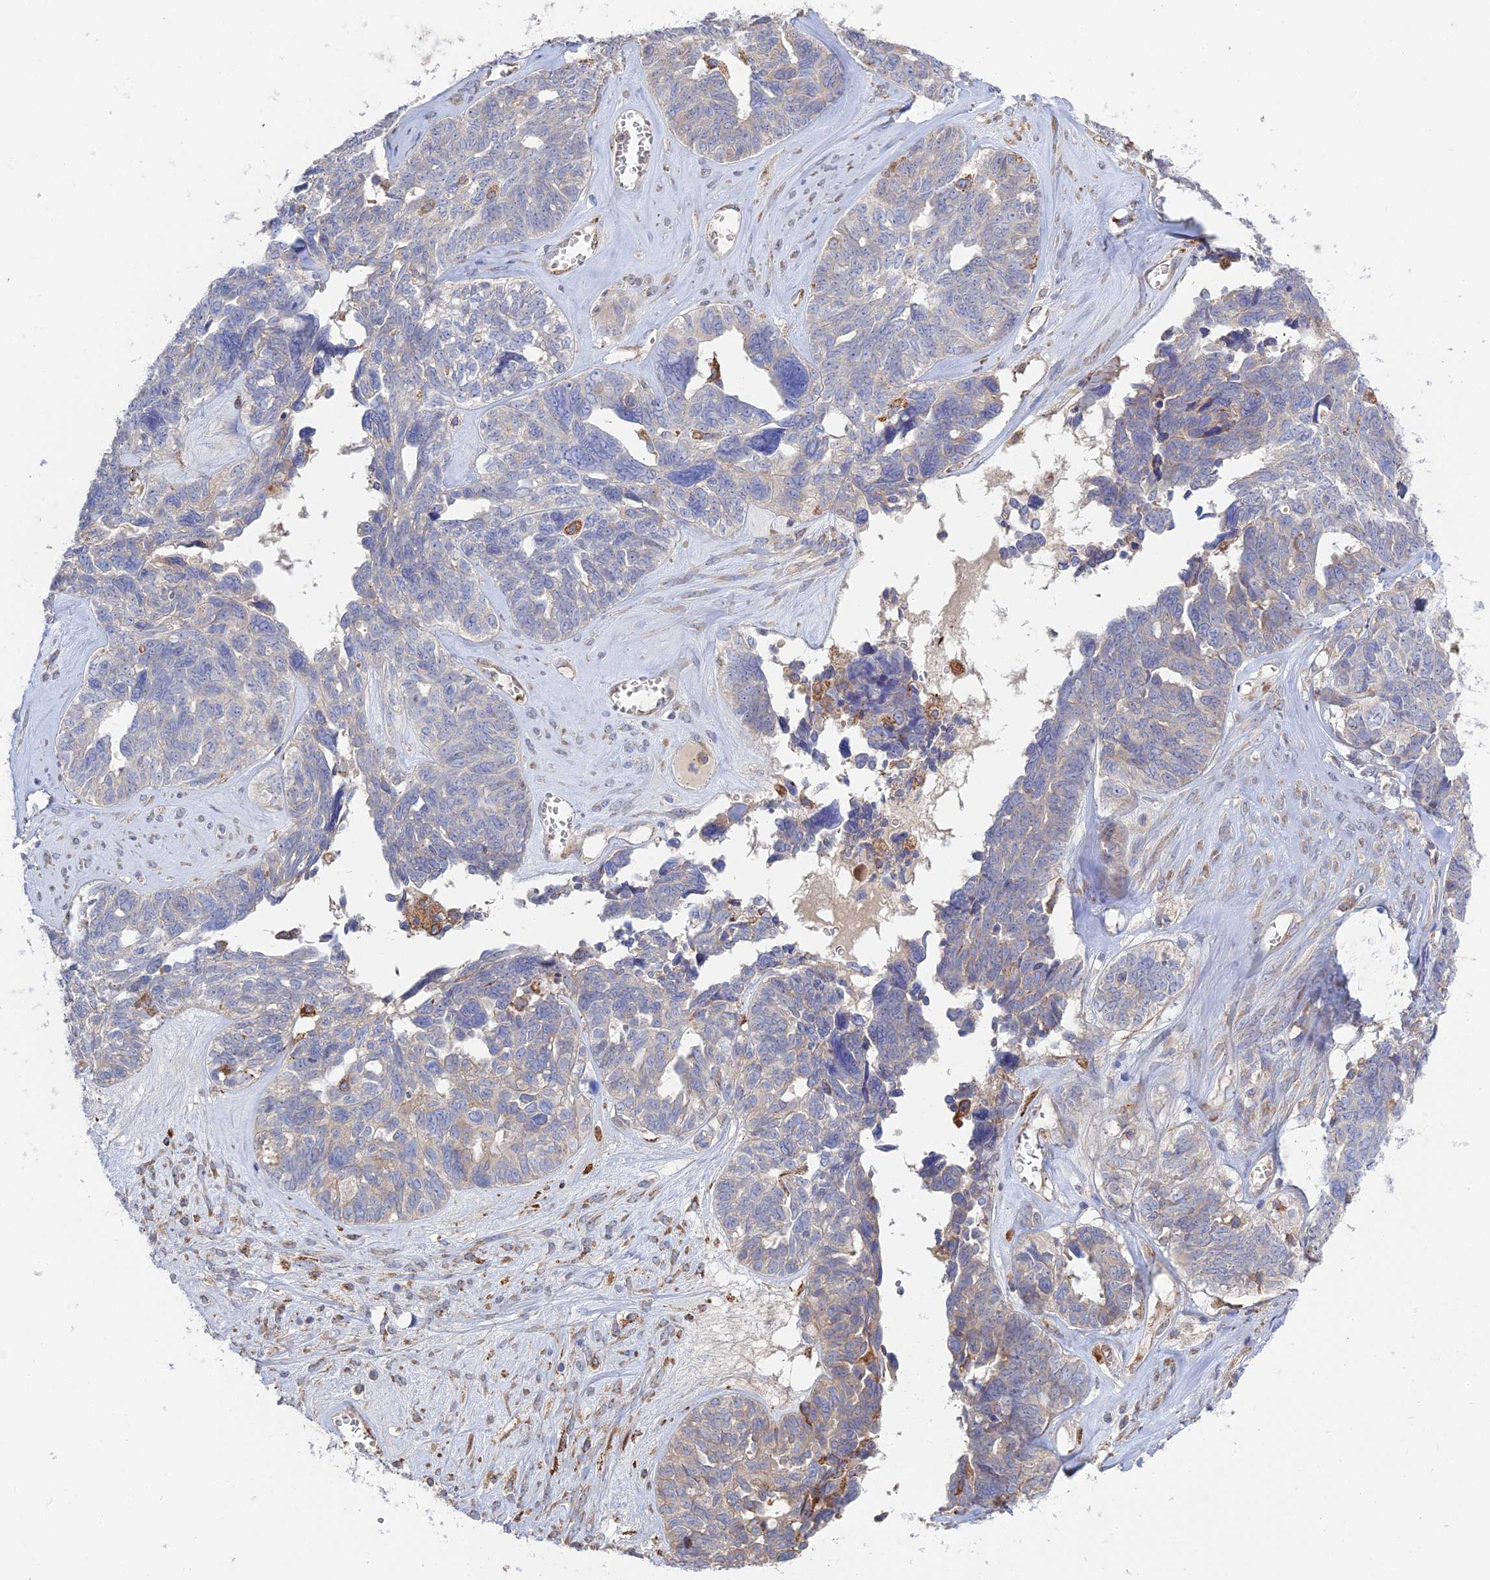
{"staining": {"intensity": "weak", "quantity": "<25%", "location": "cytoplasmic/membranous"}, "tissue": "ovarian cancer", "cell_type": "Tumor cells", "image_type": "cancer", "snomed": [{"axis": "morphology", "description": "Cystadenocarcinoma, serous, NOS"}, {"axis": "topography", "description": "Ovary"}], "caption": "A high-resolution image shows immunohistochemistry staining of ovarian cancer, which exhibits no significant staining in tumor cells.", "gene": "TRAPPC6A", "patient": {"sex": "female", "age": 79}}